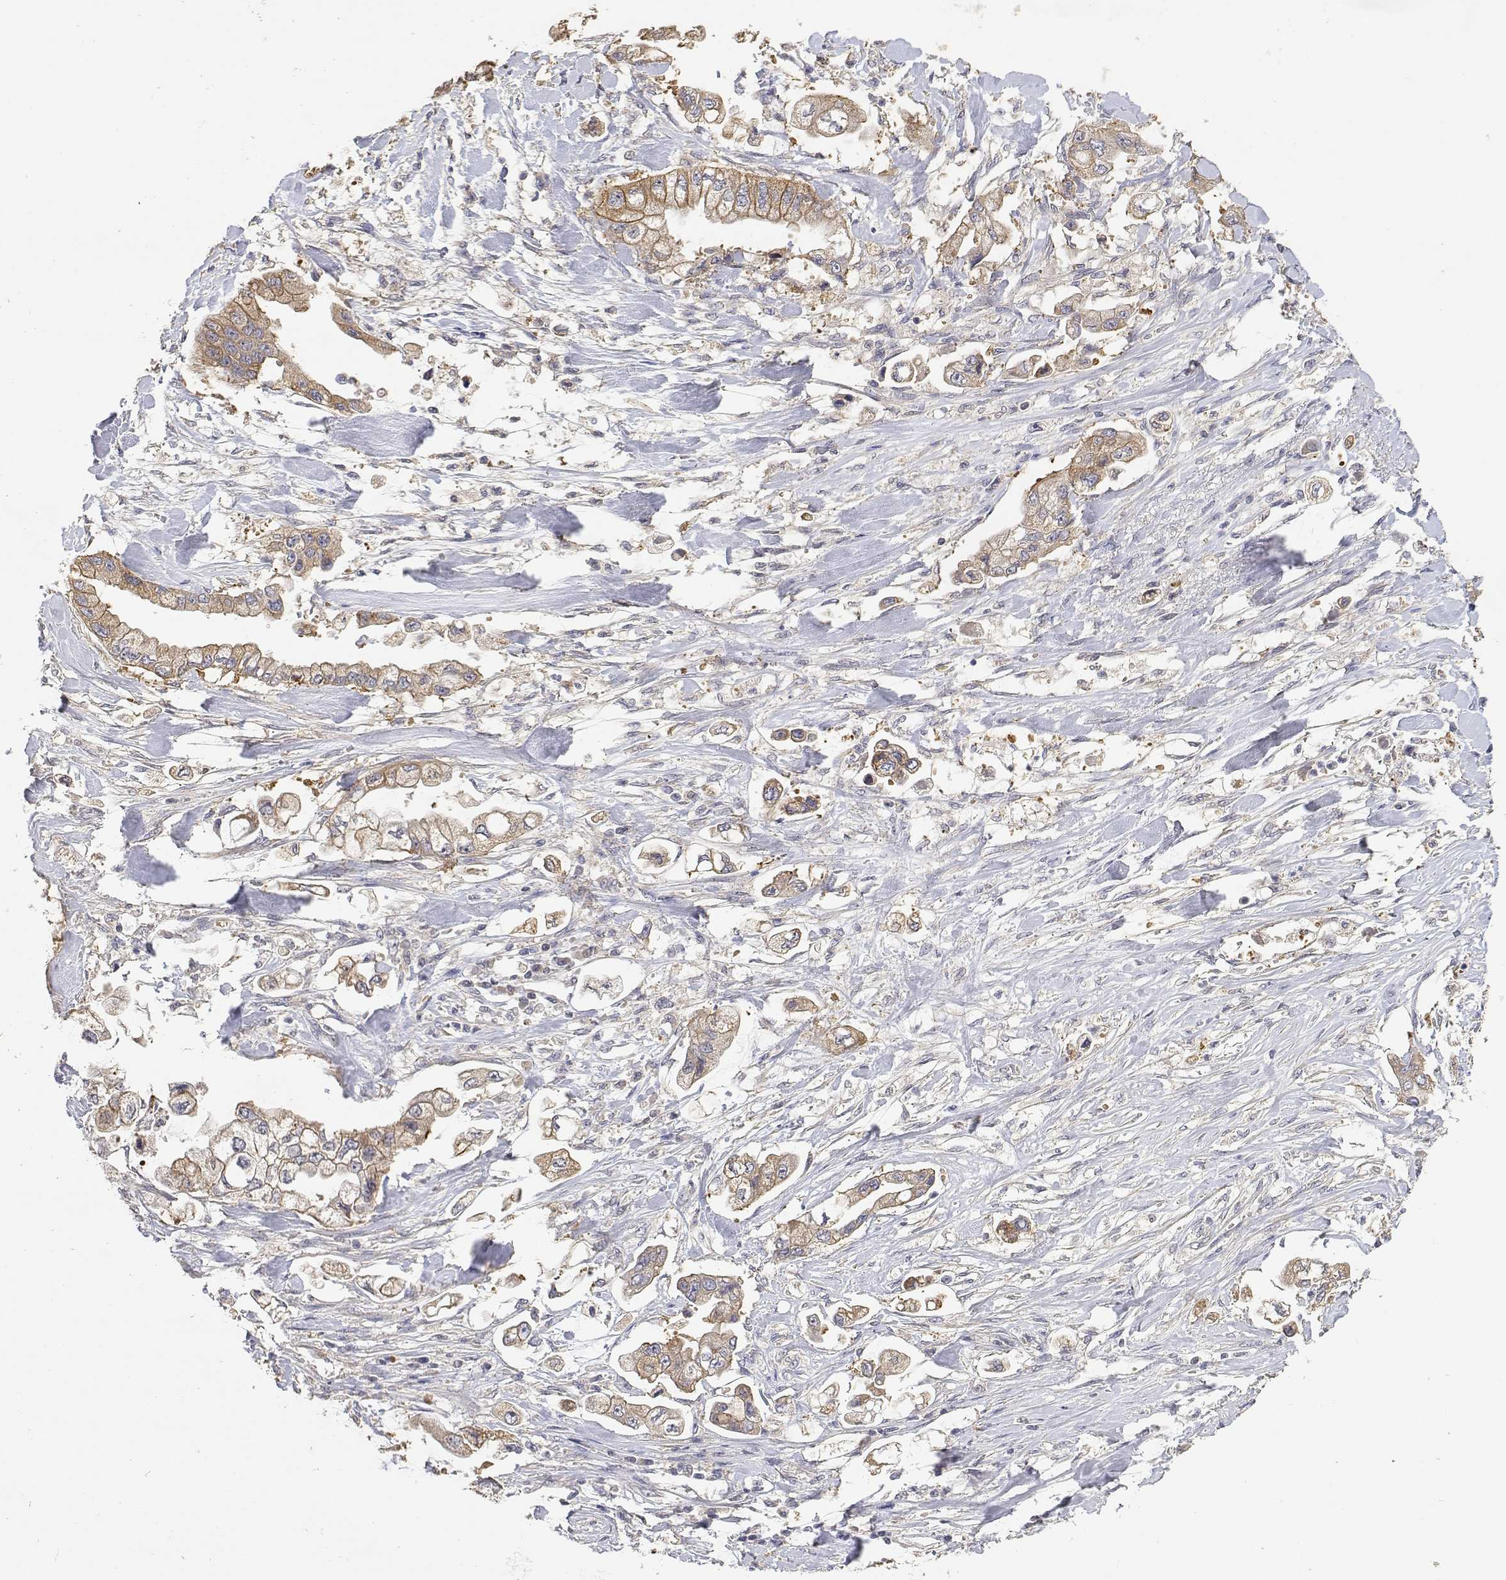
{"staining": {"intensity": "weak", "quantity": ">75%", "location": "cytoplasmic/membranous"}, "tissue": "stomach cancer", "cell_type": "Tumor cells", "image_type": "cancer", "snomed": [{"axis": "morphology", "description": "Adenocarcinoma, NOS"}, {"axis": "topography", "description": "Stomach"}], "caption": "Protein expression analysis of stomach cancer shows weak cytoplasmic/membranous staining in approximately >75% of tumor cells.", "gene": "LONRF3", "patient": {"sex": "male", "age": 62}}